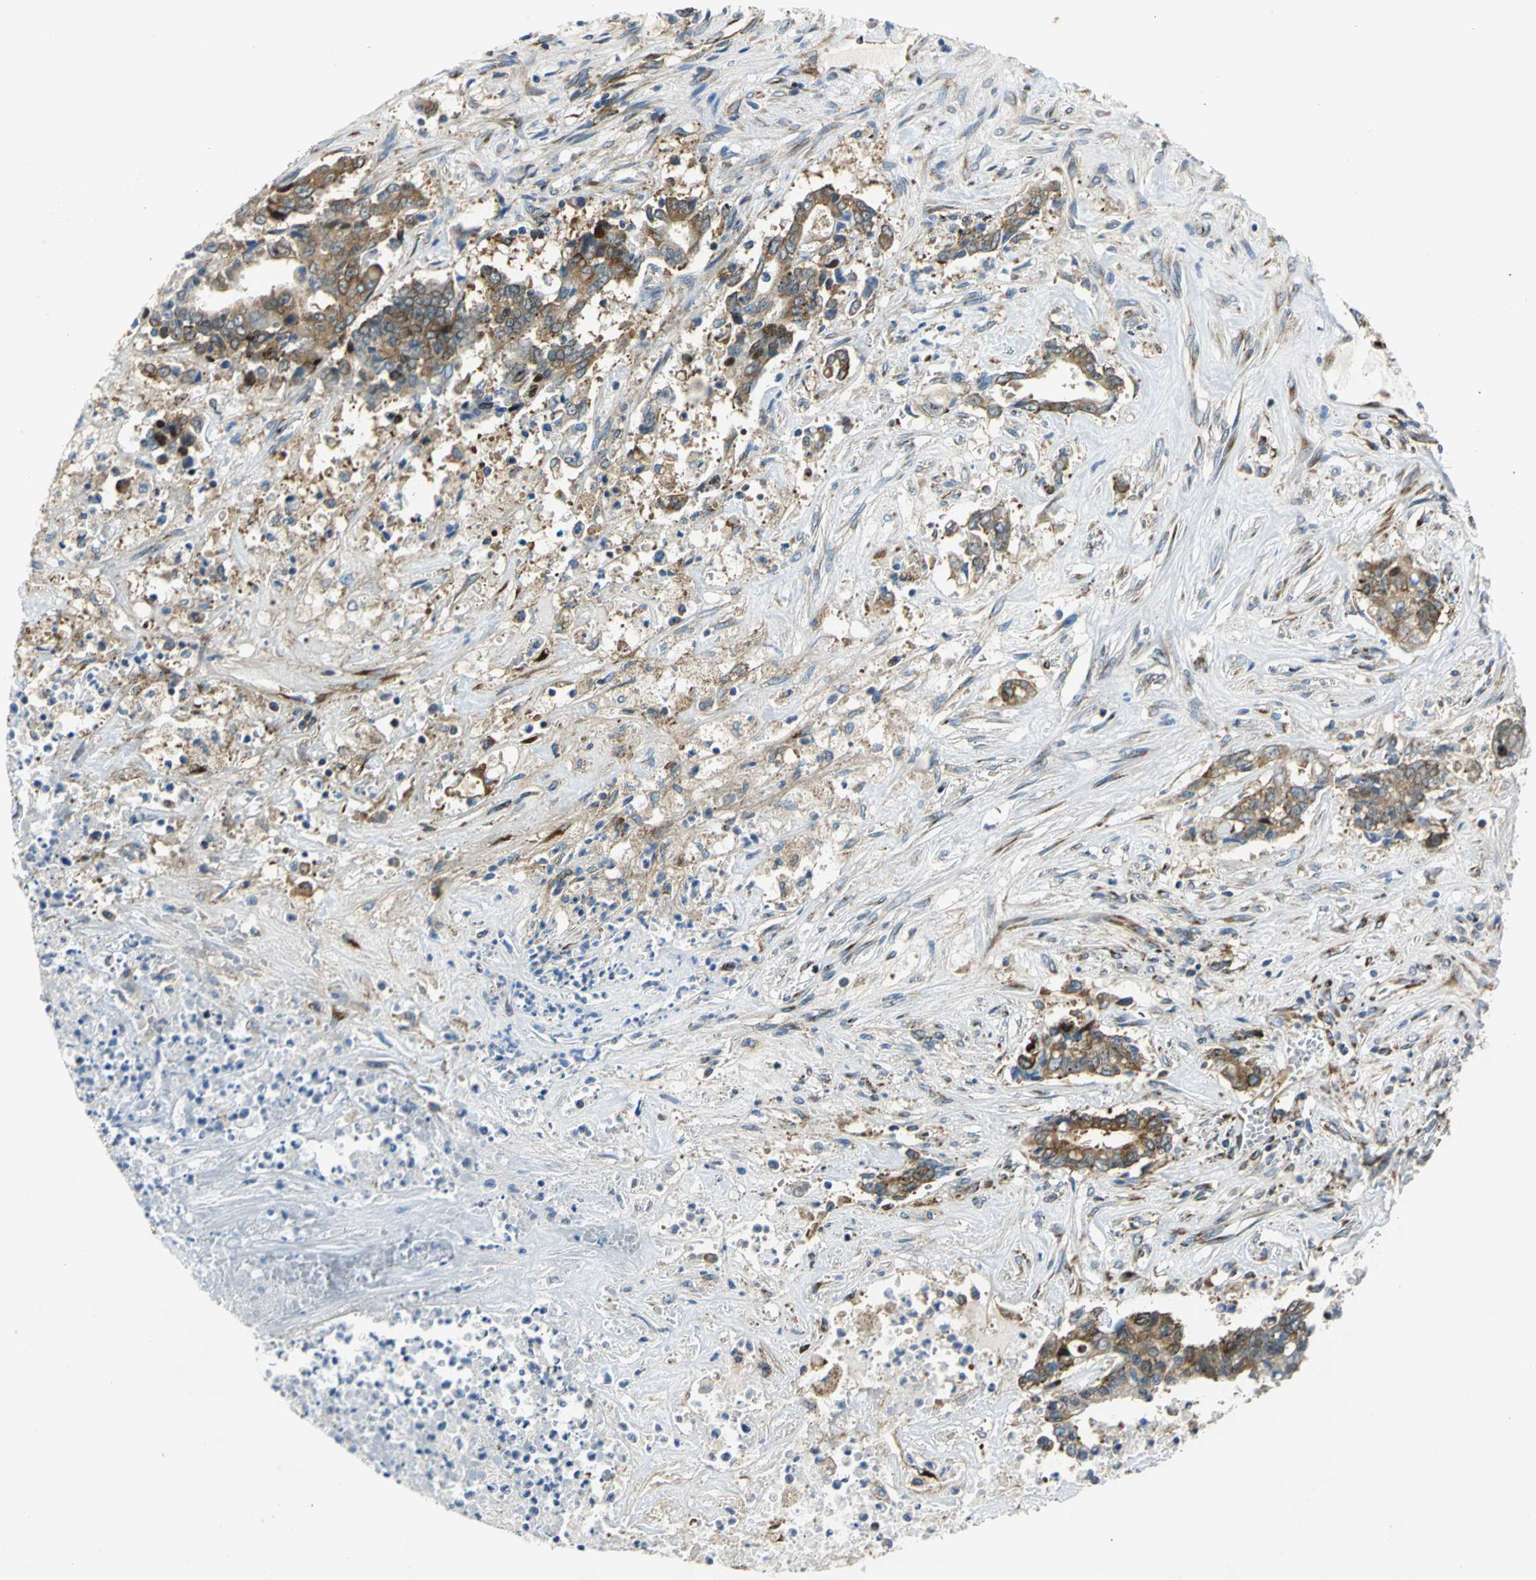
{"staining": {"intensity": "moderate", "quantity": ">75%", "location": "cytoplasmic/membranous"}, "tissue": "liver cancer", "cell_type": "Tumor cells", "image_type": "cancer", "snomed": [{"axis": "morphology", "description": "Cholangiocarcinoma"}, {"axis": "topography", "description": "Liver"}], "caption": "Approximately >75% of tumor cells in human cholangiocarcinoma (liver) demonstrate moderate cytoplasmic/membranous protein expression as visualized by brown immunohistochemical staining.", "gene": "YBX1", "patient": {"sex": "male", "age": 57}}